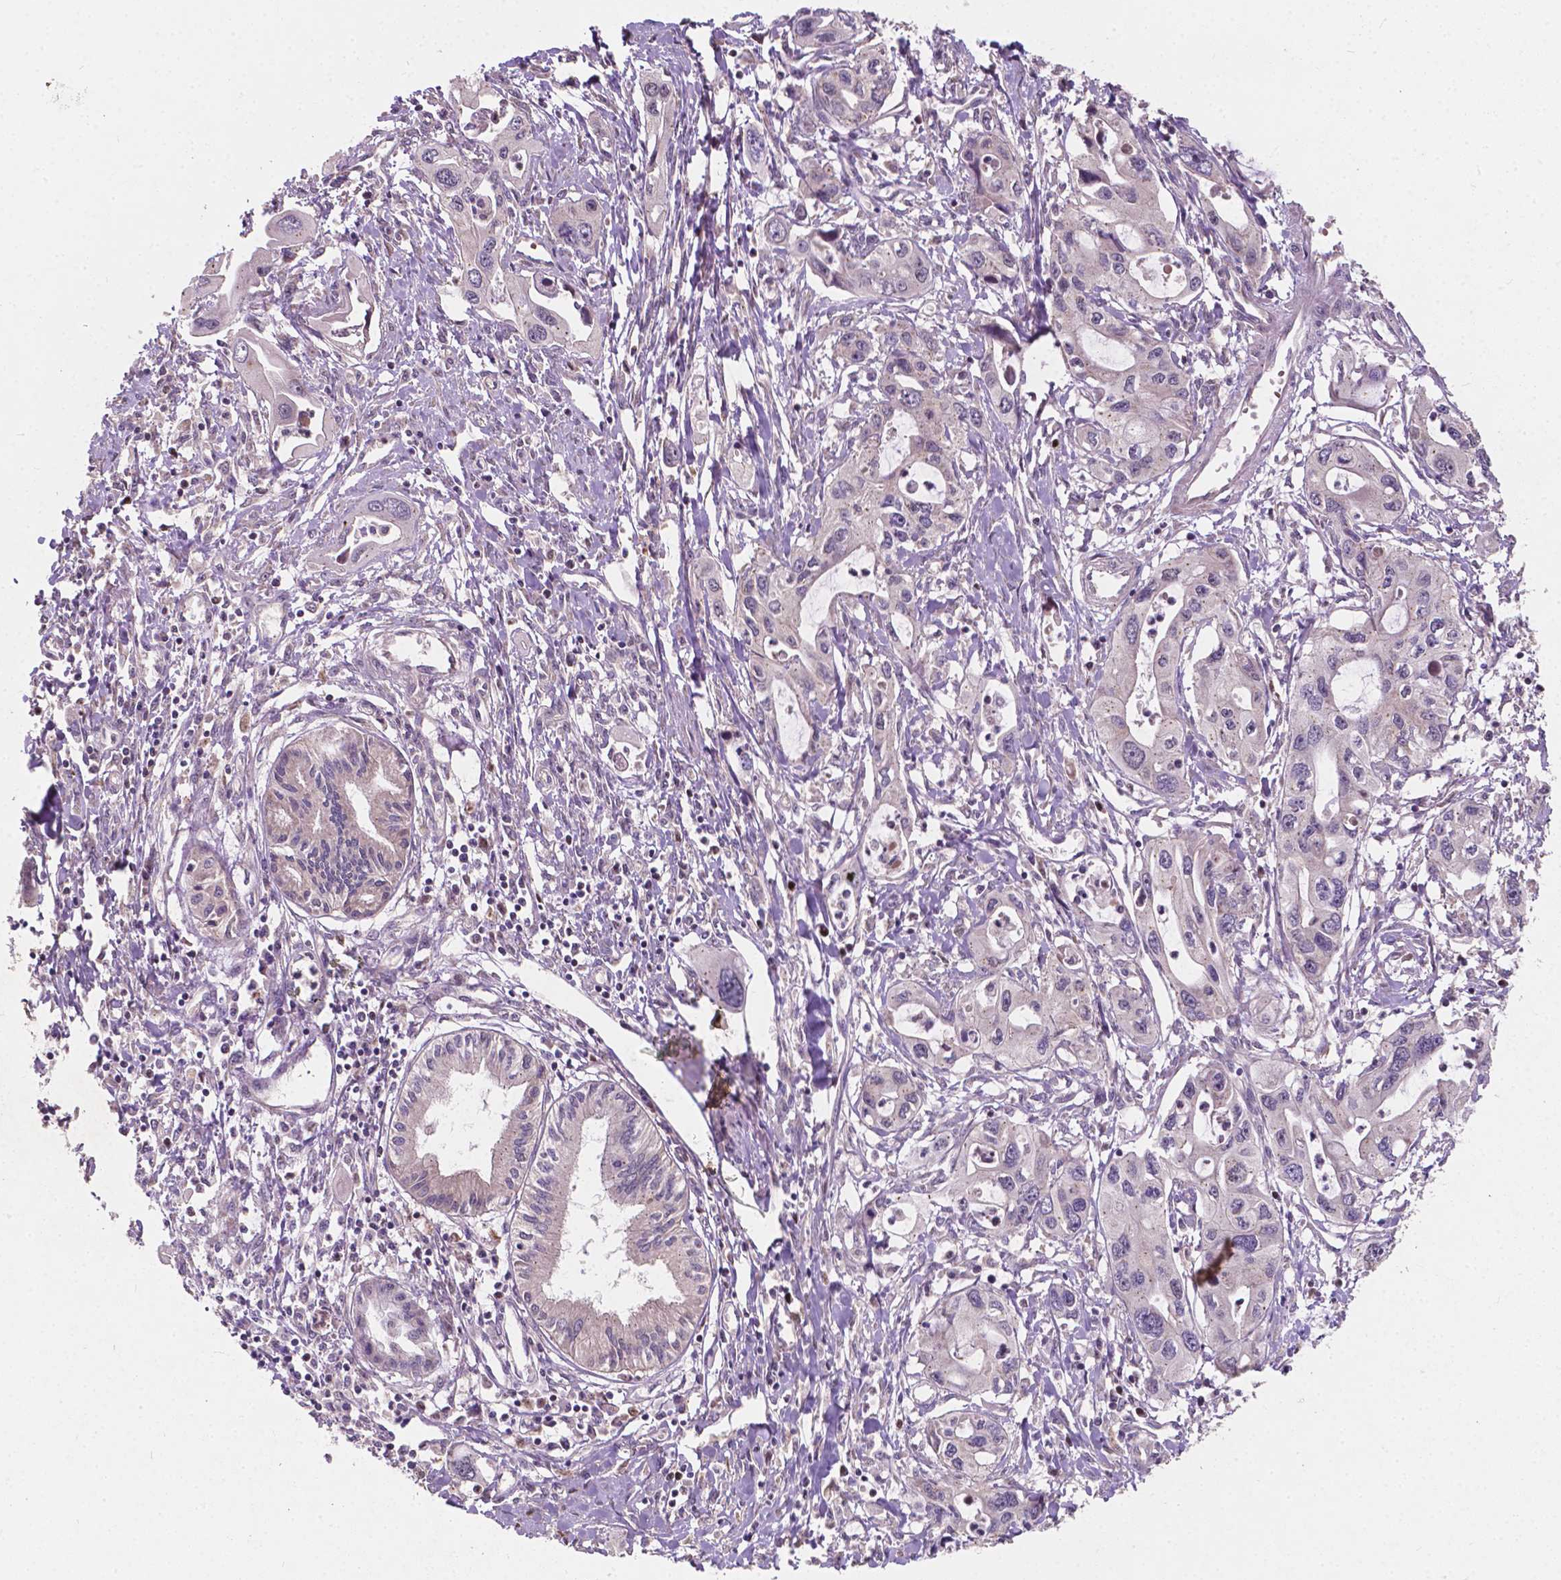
{"staining": {"intensity": "negative", "quantity": "none", "location": "none"}, "tissue": "pancreatic cancer", "cell_type": "Tumor cells", "image_type": "cancer", "snomed": [{"axis": "morphology", "description": "Adenocarcinoma, NOS"}, {"axis": "topography", "description": "Pancreas"}], "caption": "Tumor cells show no significant protein positivity in pancreatic cancer (adenocarcinoma).", "gene": "DUSP16", "patient": {"sex": "male", "age": 60}}